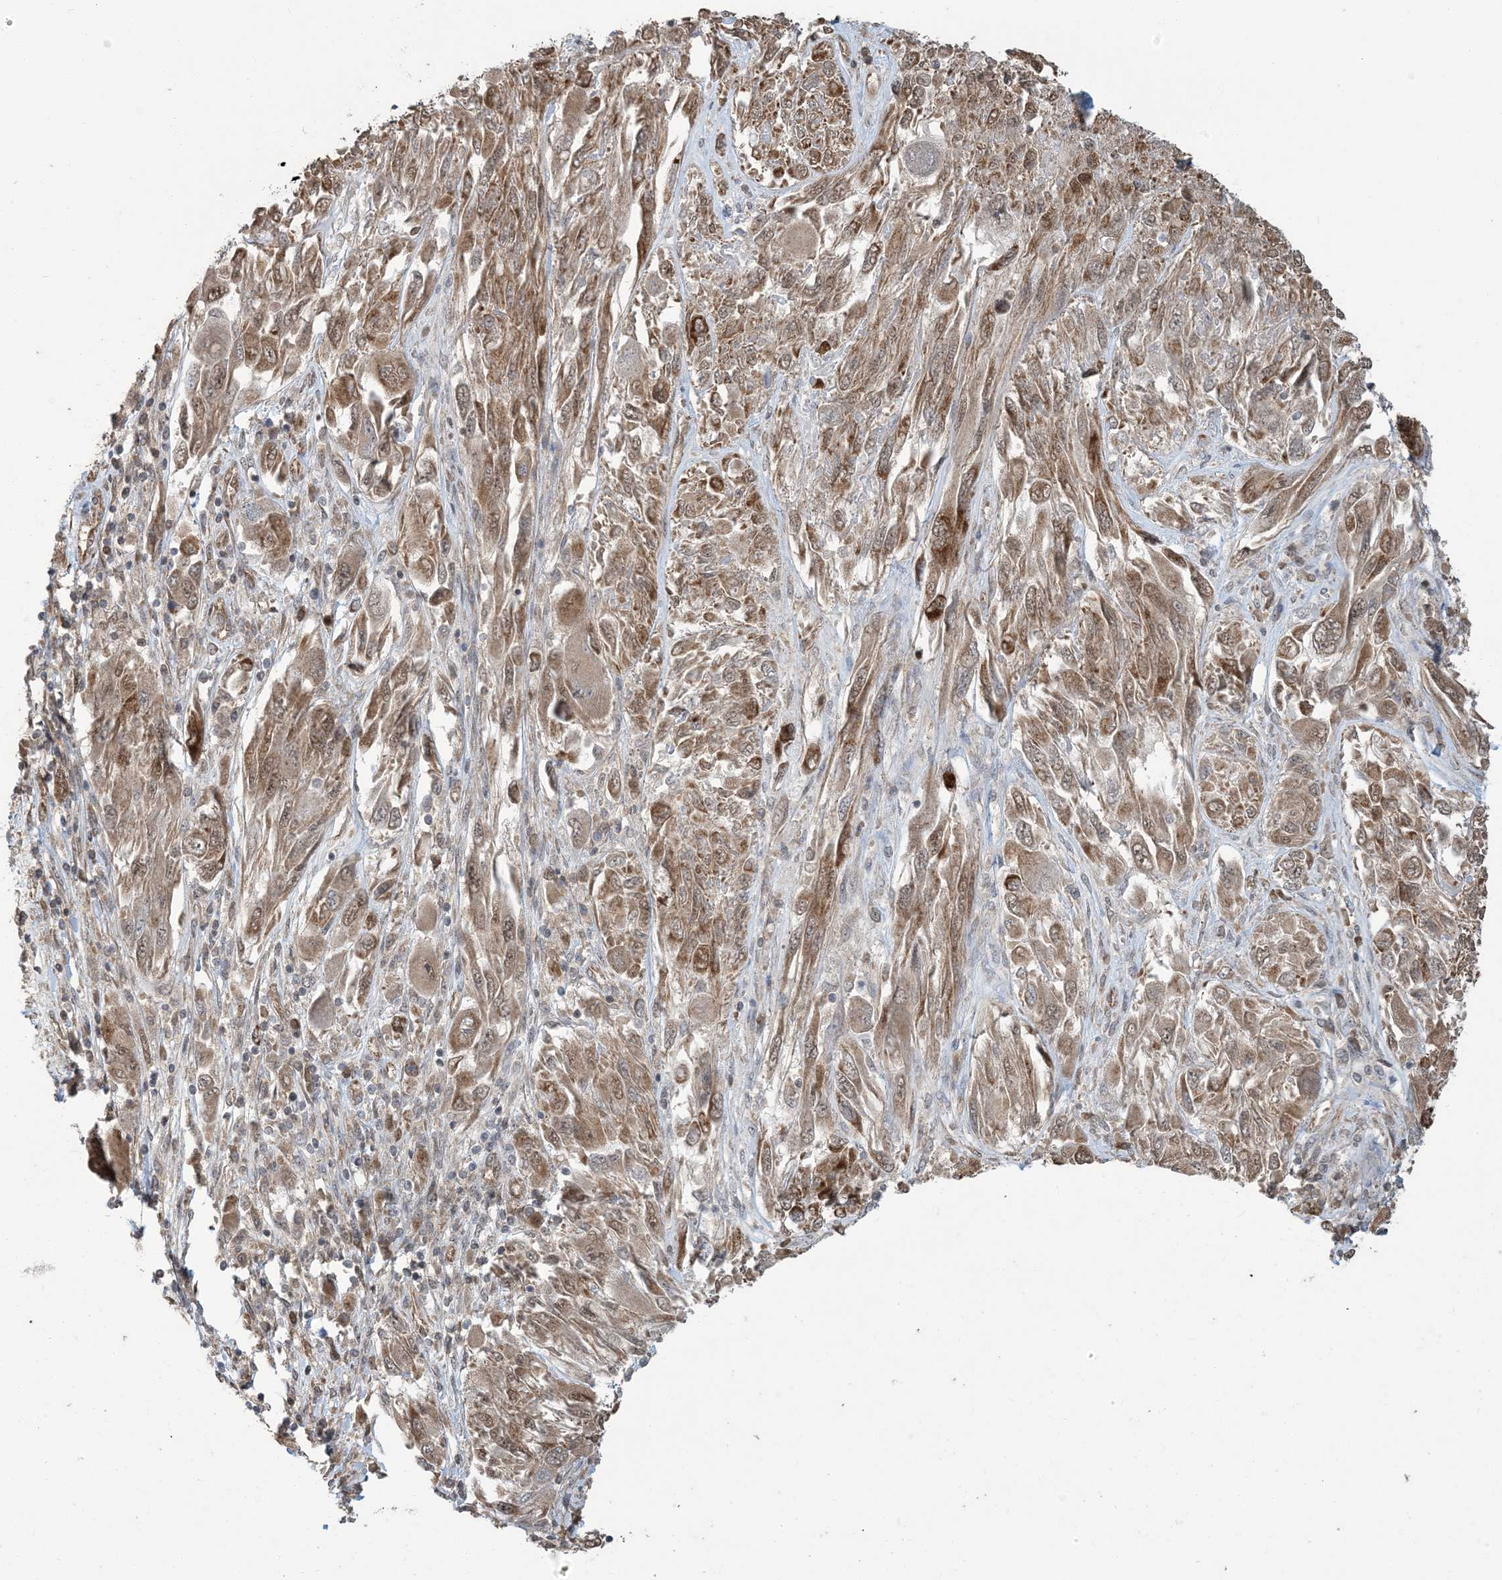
{"staining": {"intensity": "moderate", "quantity": ">75%", "location": "cytoplasmic/membranous"}, "tissue": "melanoma", "cell_type": "Tumor cells", "image_type": "cancer", "snomed": [{"axis": "morphology", "description": "Malignant melanoma, NOS"}, {"axis": "topography", "description": "Skin"}], "caption": "A medium amount of moderate cytoplasmic/membranous expression is seen in about >75% of tumor cells in melanoma tissue.", "gene": "ERI2", "patient": {"sex": "female", "age": 91}}